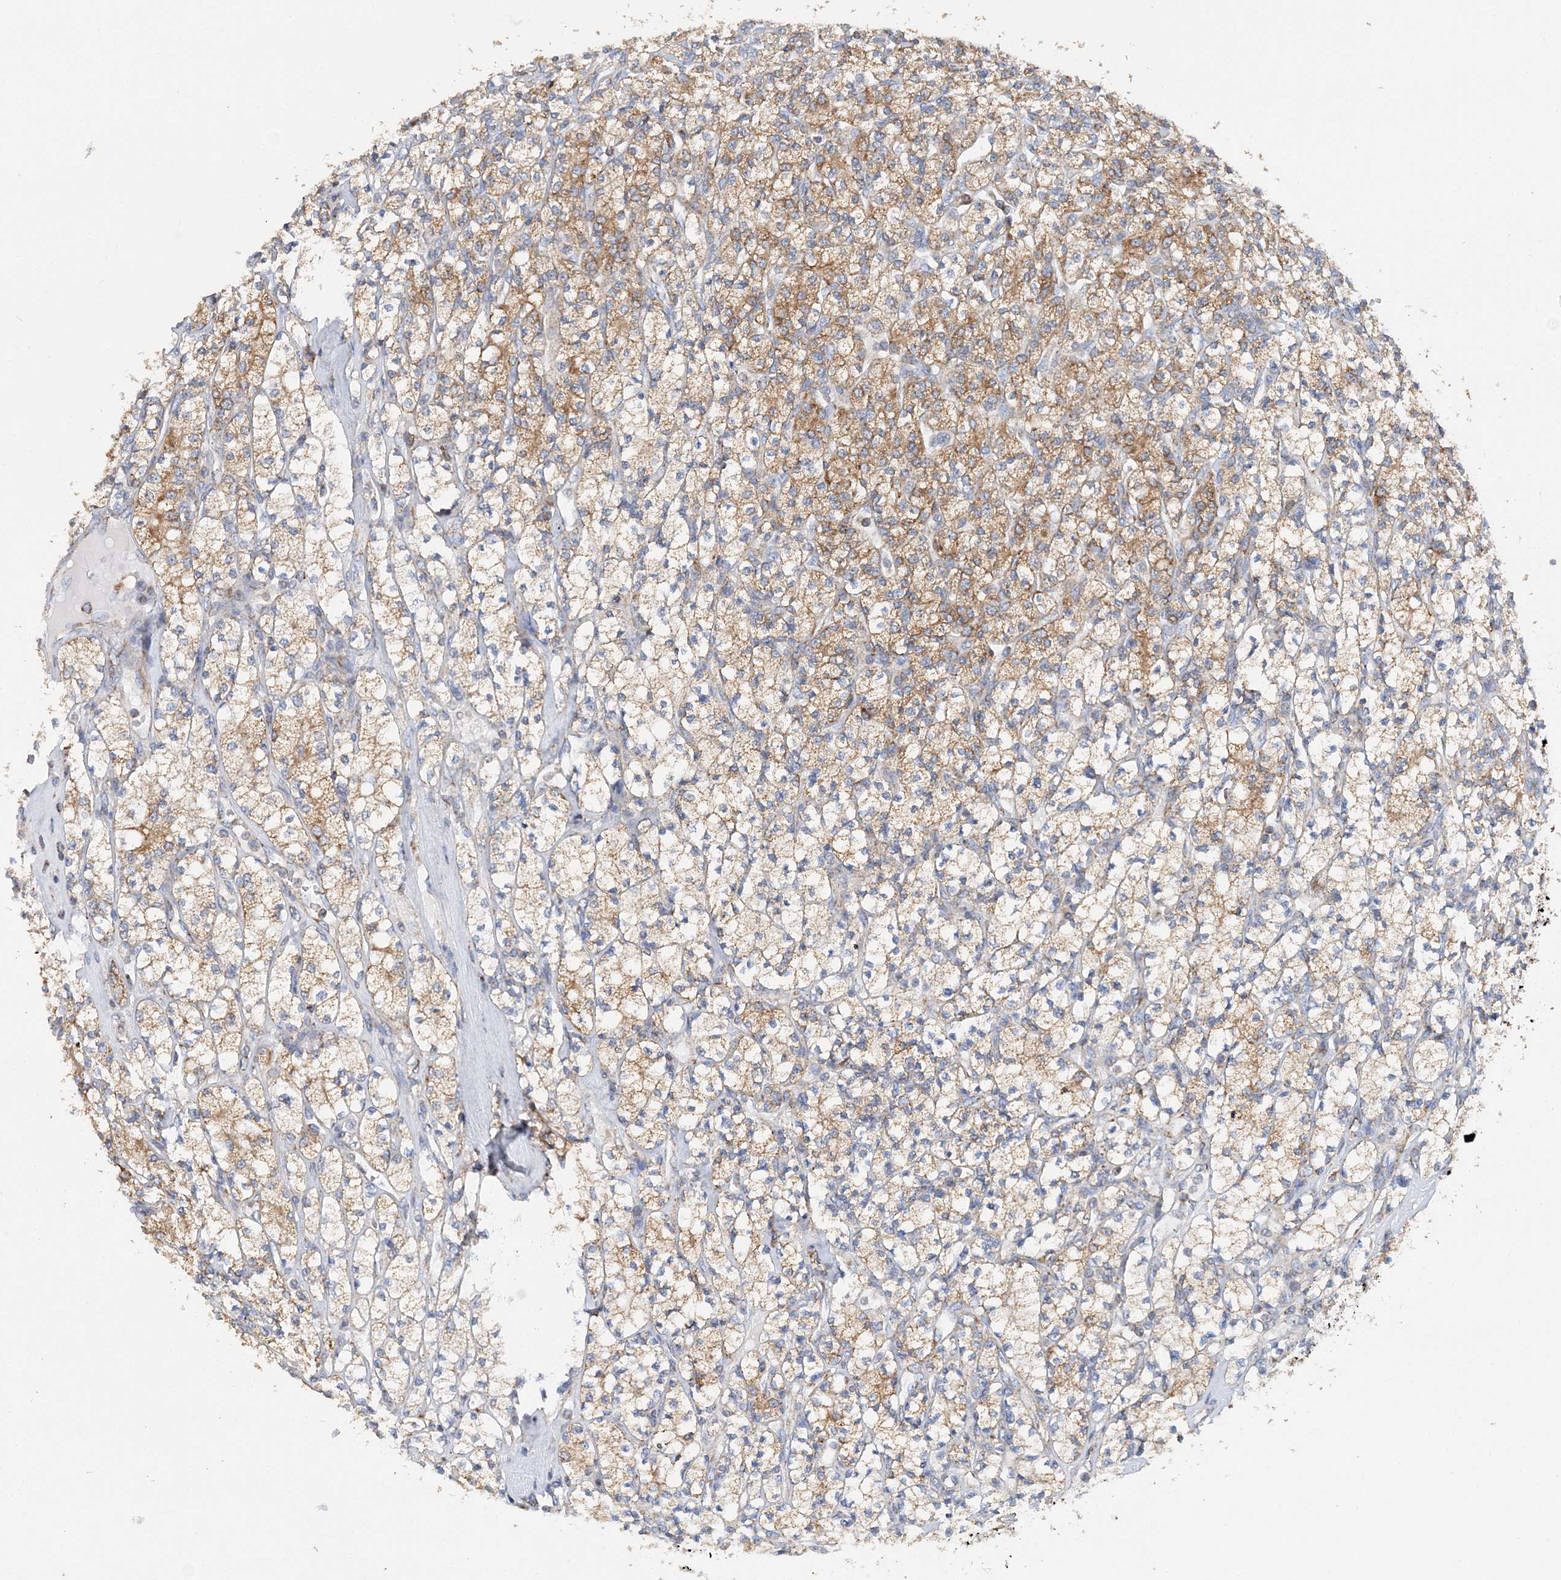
{"staining": {"intensity": "moderate", "quantity": ">75%", "location": "cytoplasmic/membranous"}, "tissue": "renal cancer", "cell_type": "Tumor cells", "image_type": "cancer", "snomed": [{"axis": "morphology", "description": "Adenocarcinoma, NOS"}, {"axis": "topography", "description": "Kidney"}], "caption": "Protein expression analysis of renal adenocarcinoma displays moderate cytoplasmic/membranous expression in approximately >75% of tumor cells.", "gene": "TTC32", "patient": {"sex": "male", "age": 77}}